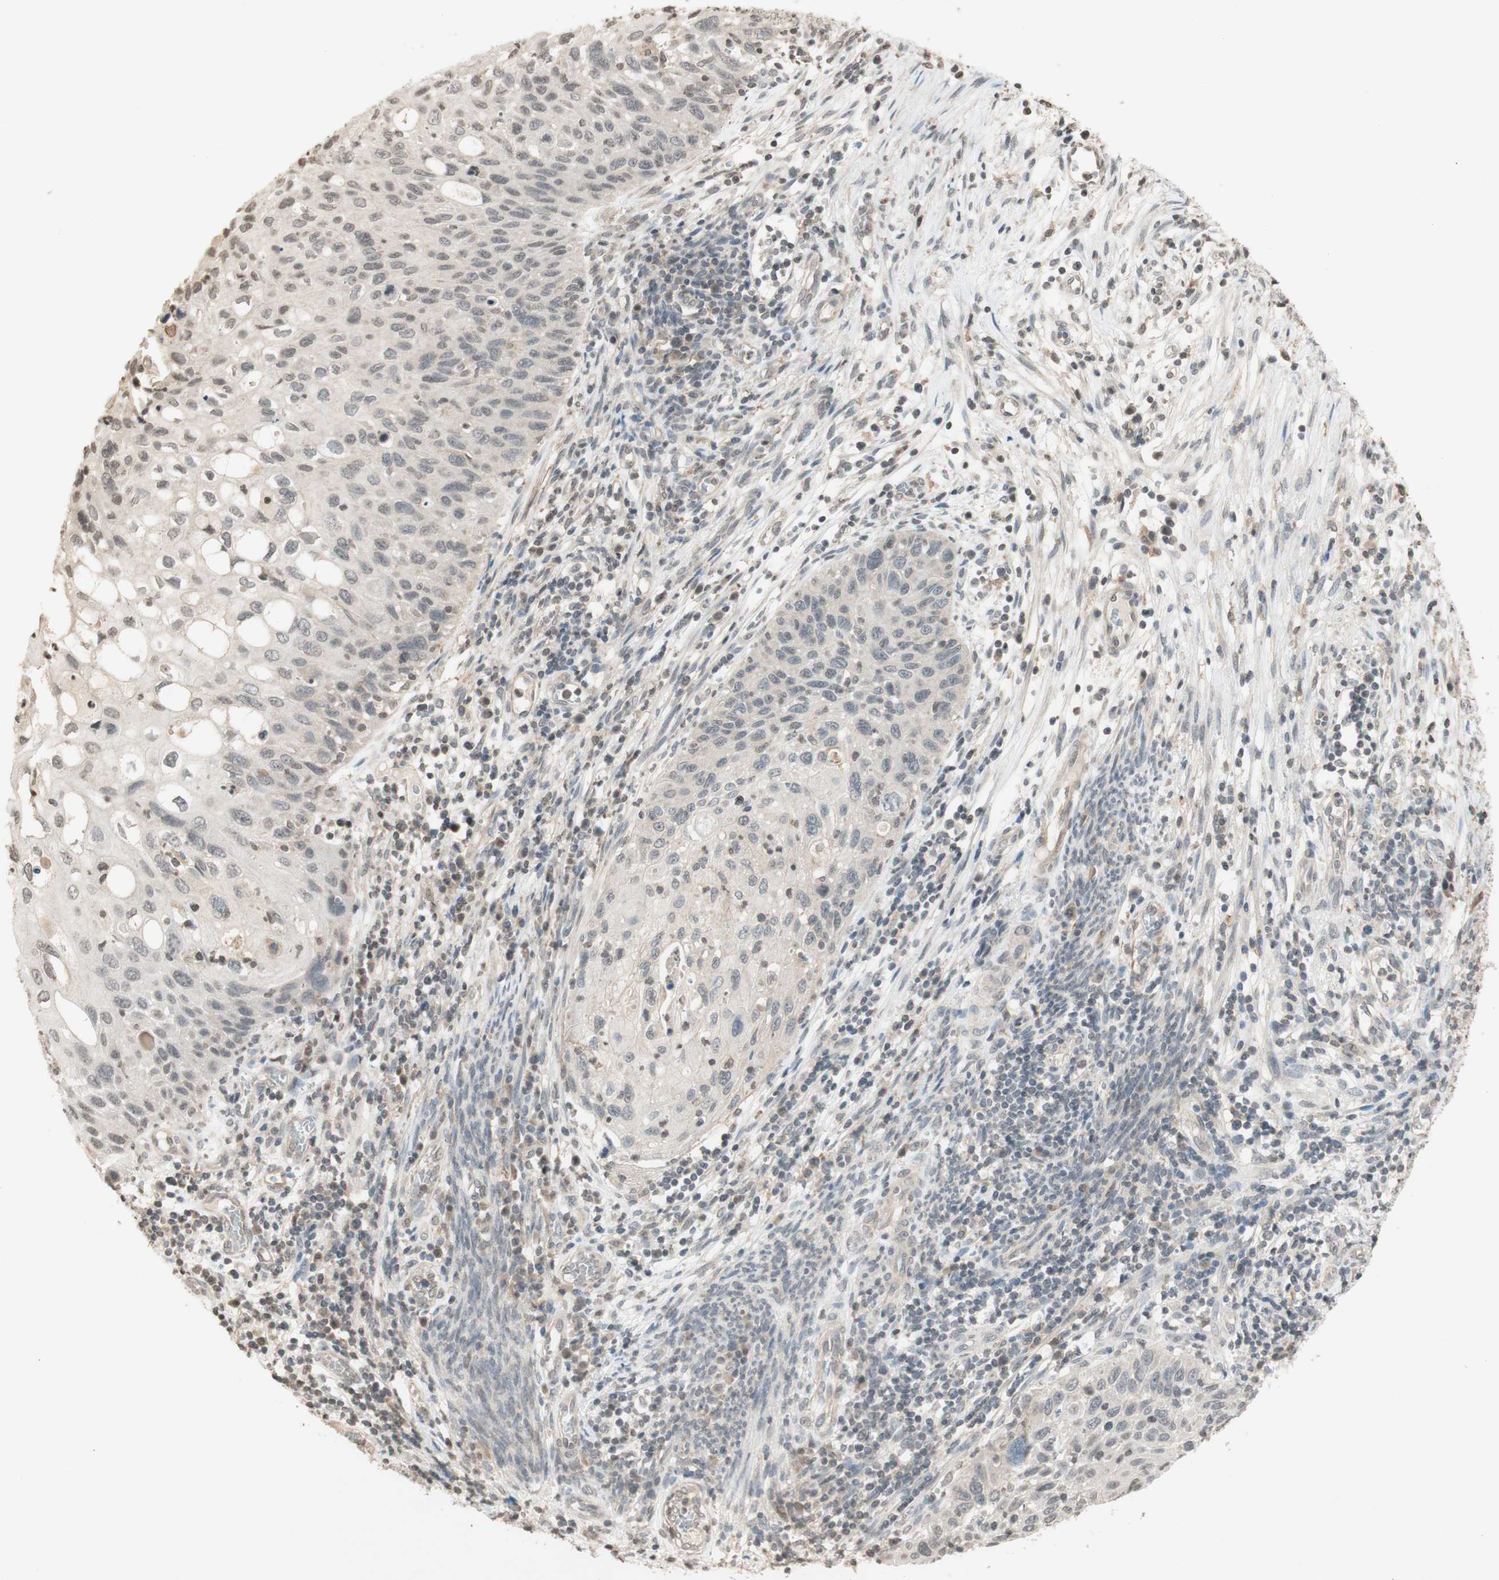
{"staining": {"intensity": "negative", "quantity": "none", "location": "none"}, "tissue": "cervical cancer", "cell_type": "Tumor cells", "image_type": "cancer", "snomed": [{"axis": "morphology", "description": "Squamous cell carcinoma, NOS"}, {"axis": "topography", "description": "Cervix"}], "caption": "High magnification brightfield microscopy of cervical squamous cell carcinoma stained with DAB (brown) and counterstained with hematoxylin (blue): tumor cells show no significant positivity.", "gene": "GLI1", "patient": {"sex": "female", "age": 70}}